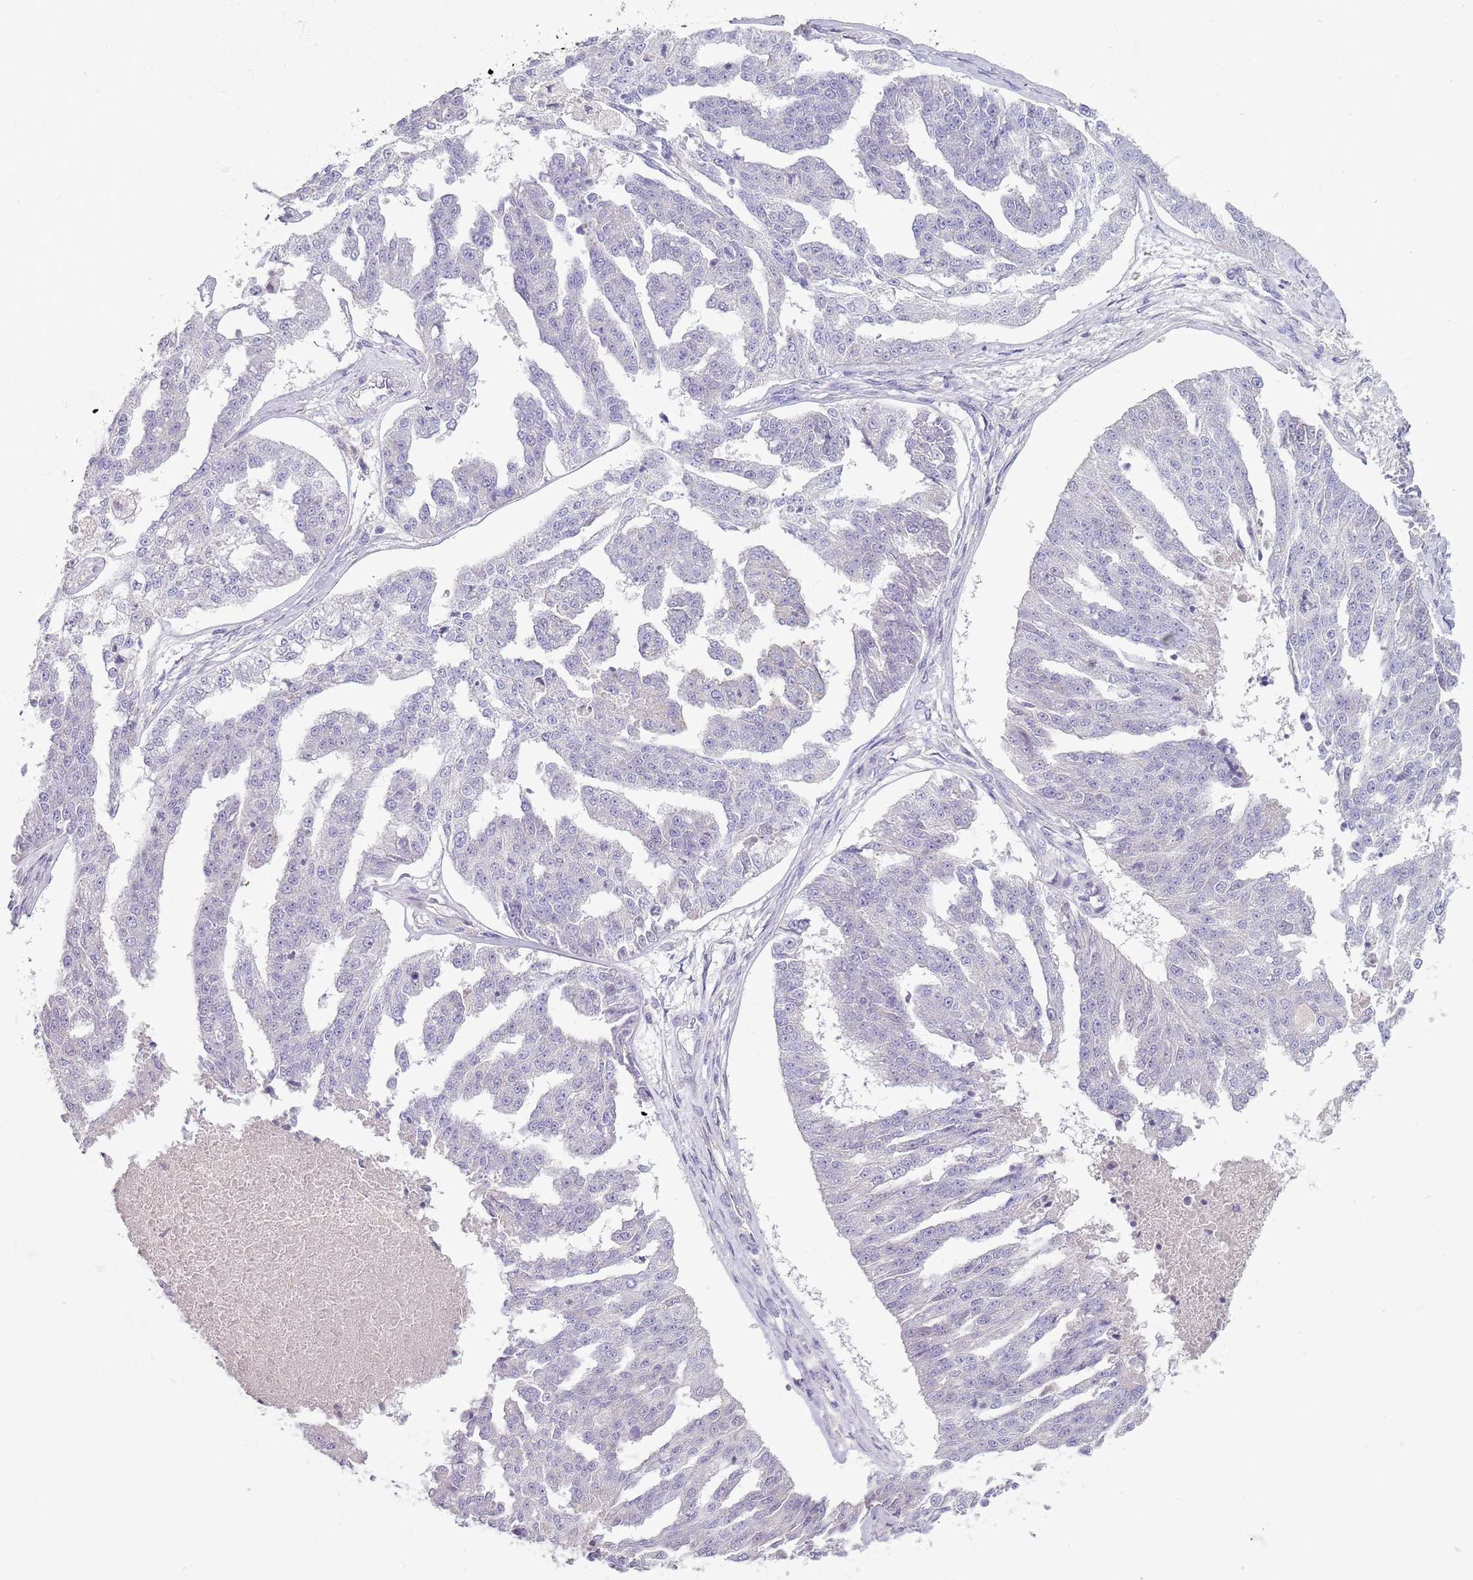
{"staining": {"intensity": "negative", "quantity": "none", "location": "none"}, "tissue": "ovarian cancer", "cell_type": "Tumor cells", "image_type": "cancer", "snomed": [{"axis": "morphology", "description": "Cystadenocarcinoma, serous, NOS"}, {"axis": "topography", "description": "Ovary"}], "caption": "Tumor cells show no significant positivity in ovarian cancer.", "gene": "ZNF583", "patient": {"sex": "female", "age": 58}}